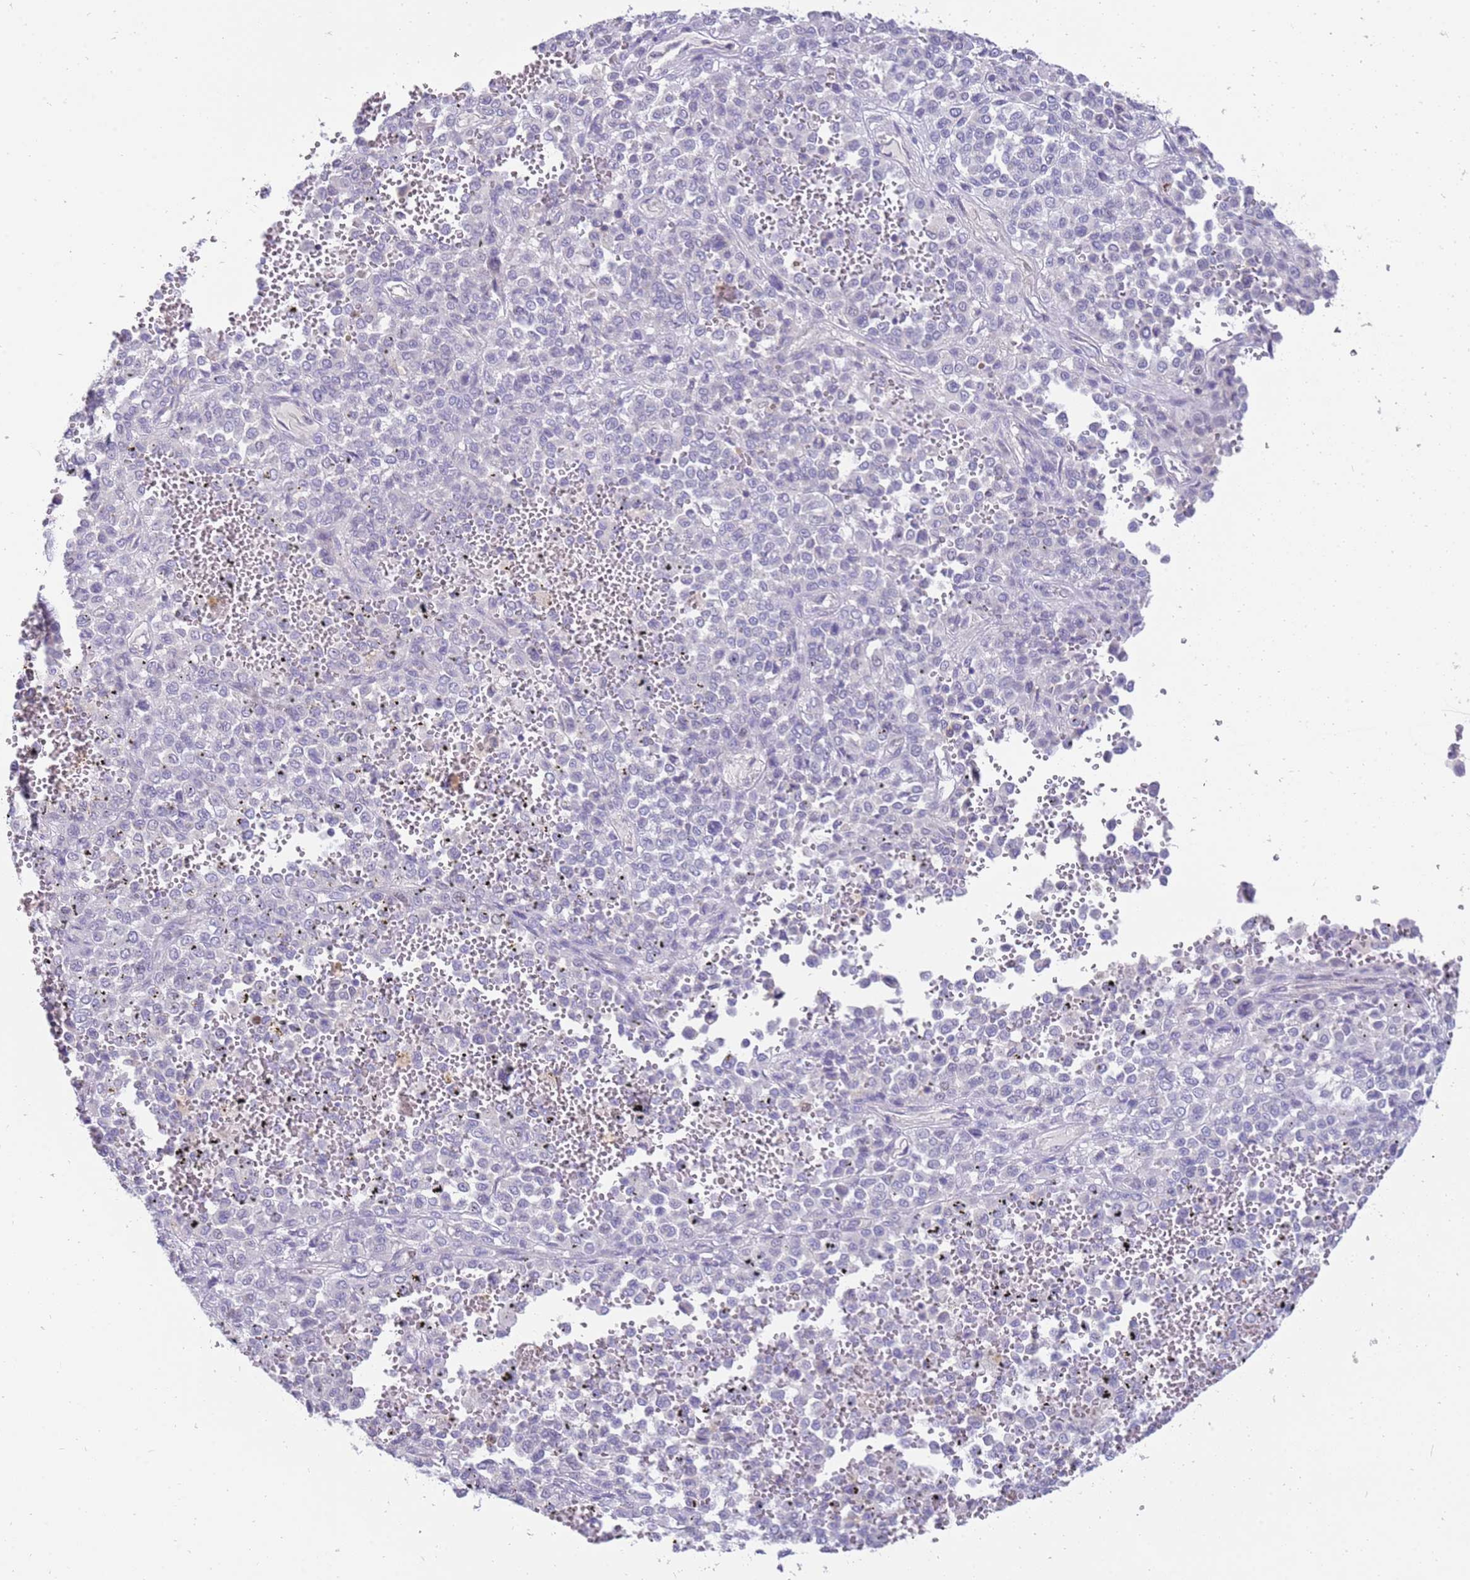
{"staining": {"intensity": "negative", "quantity": "none", "location": "none"}, "tissue": "melanoma", "cell_type": "Tumor cells", "image_type": "cancer", "snomed": [{"axis": "morphology", "description": "Malignant melanoma, Metastatic site"}, {"axis": "topography", "description": "Pancreas"}], "caption": "Immunohistochemistry image of neoplastic tissue: human malignant melanoma (metastatic site) stained with DAB (3,3'-diaminobenzidine) demonstrates no significant protein expression in tumor cells.", "gene": "STK25", "patient": {"sex": "female", "age": 30}}